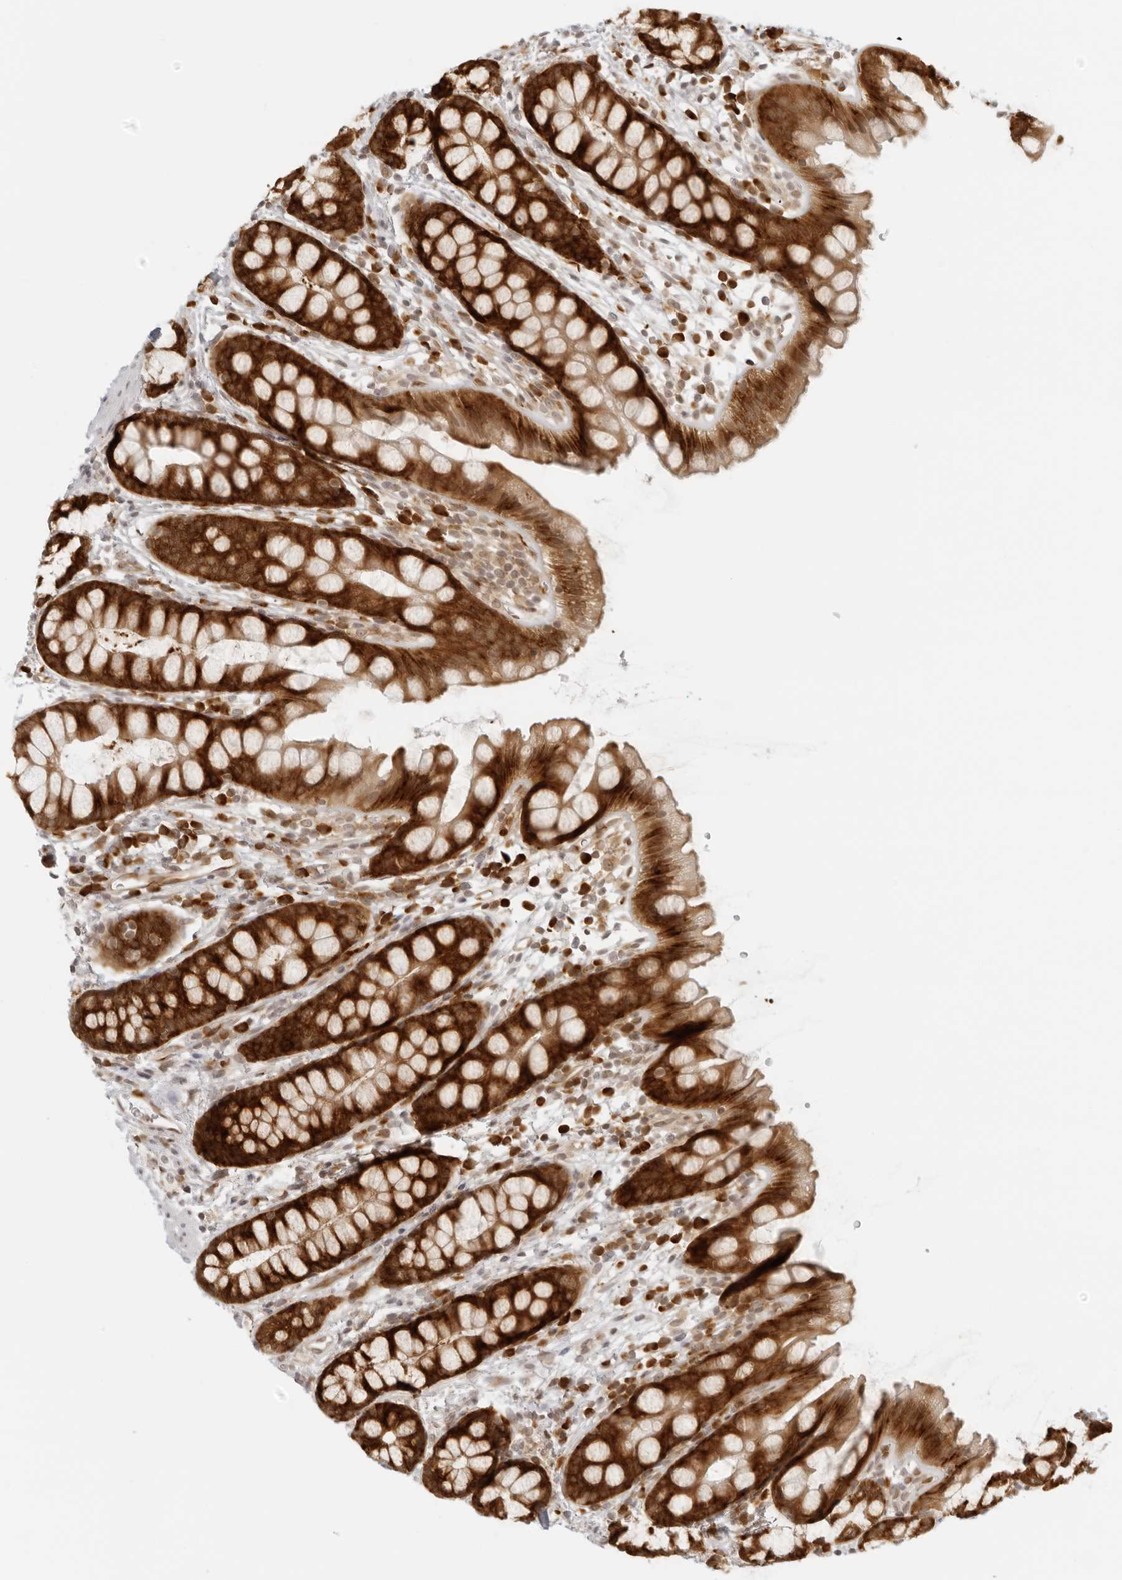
{"staining": {"intensity": "strong", "quantity": ">75%", "location": "cytoplasmic/membranous"}, "tissue": "rectum", "cell_type": "Glandular cells", "image_type": "normal", "snomed": [{"axis": "morphology", "description": "Normal tissue, NOS"}, {"axis": "topography", "description": "Rectum"}], "caption": "The histopathology image demonstrates a brown stain indicating the presence of a protein in the cytoplasmic/membranous of glandular cells in rectum. The staining is performed using DAB (3,3'-diaminobenzidine) brown chromogen to label protein expression. The nuclei are counter-stained blue using hematoxylin.", "gene": "EIF4G1", "patient": {"sex": "female", "age": 65}}